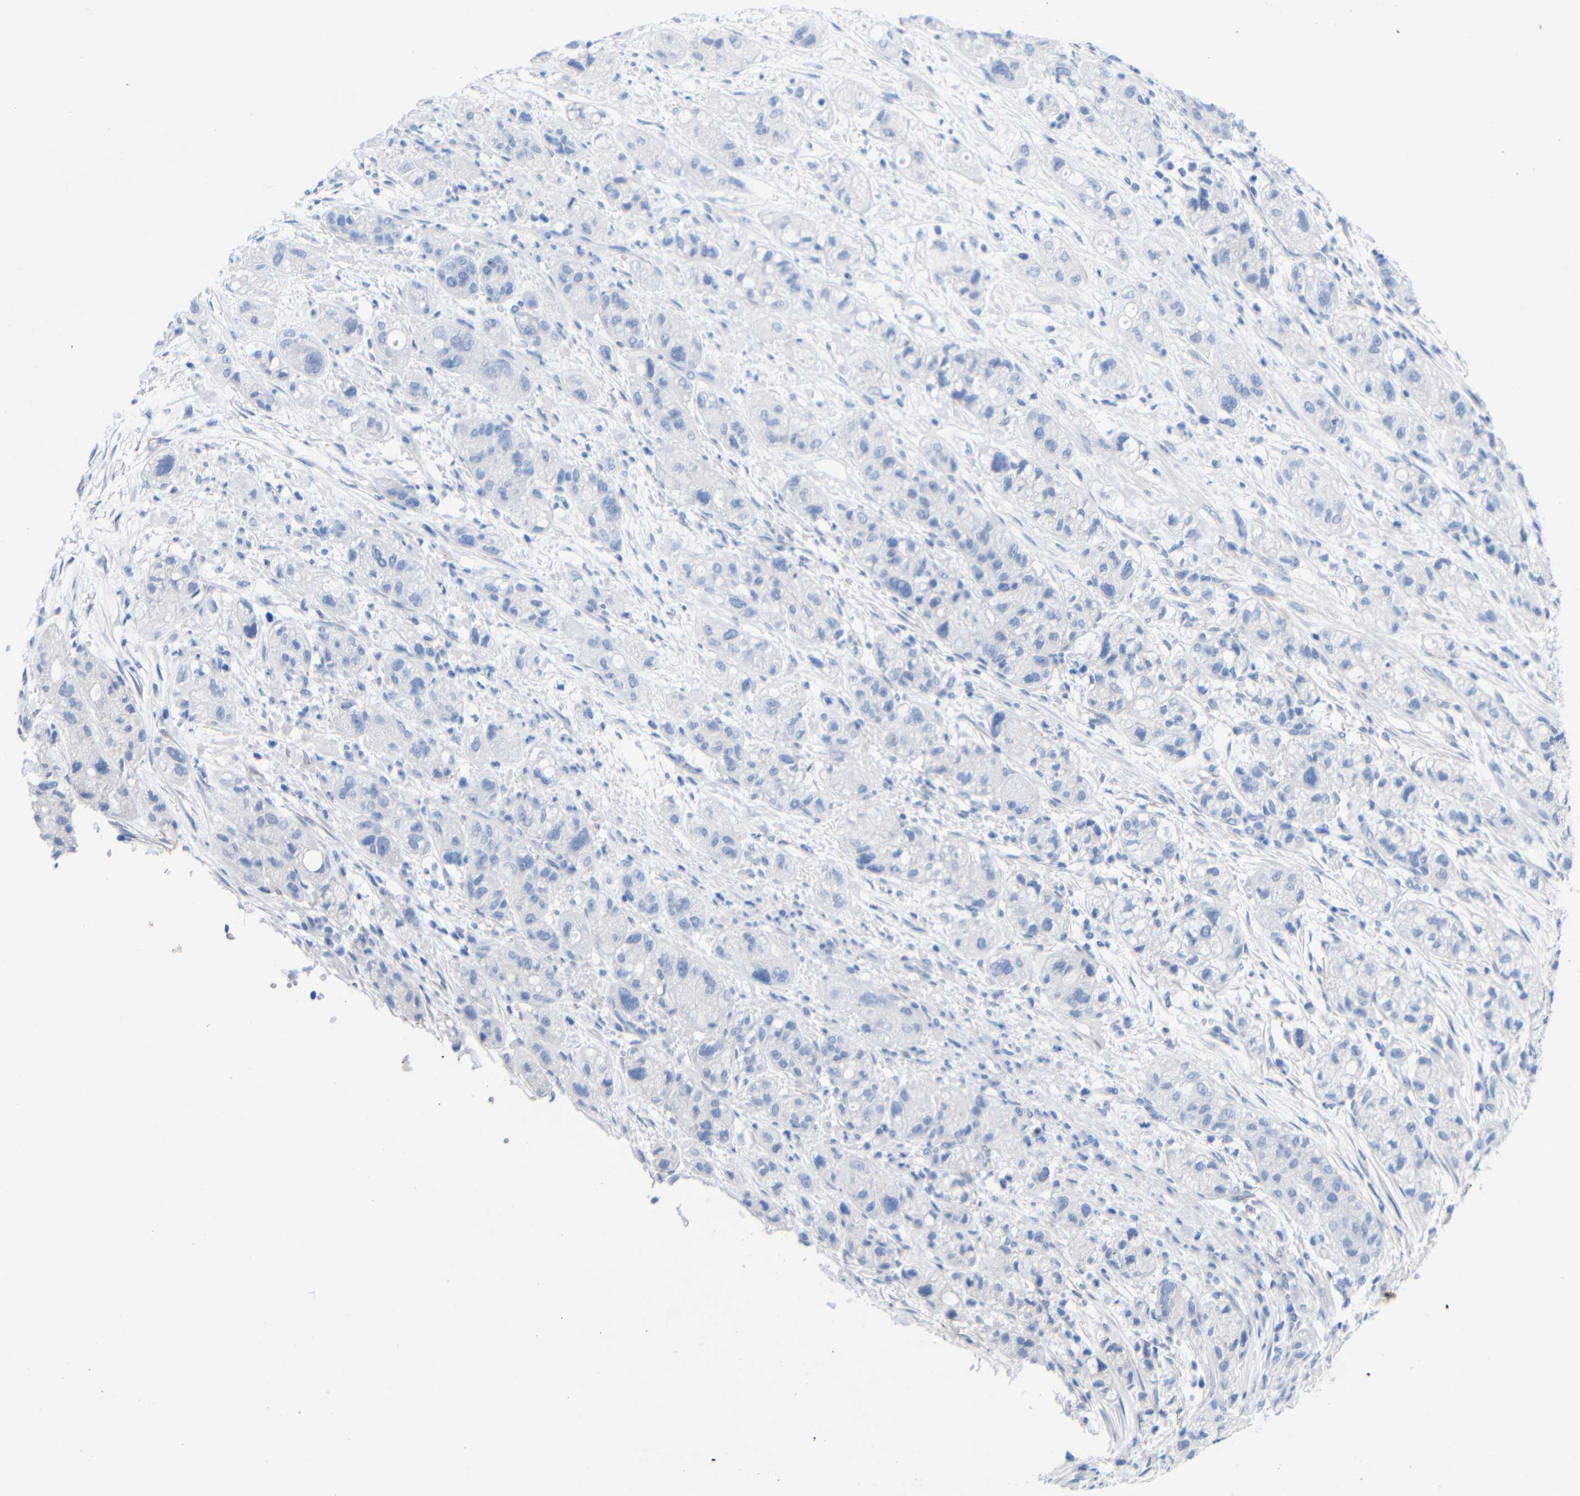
{"staining": {"intensity": "negative", "quantity": "none", "location": "none"}, "tissue": "pancreatic cancer", "cell_type": "Tumor cells", "image_type": "cancer", "snomed": [{"axis": "morphology", "description": "Adenocarcinoma, NOS"}, {"axis": "topography", "description": "Pancreas"}], "caption": "This is an immunohistochemistry image of human adenocarcinoma (pancreatic). There is no positivity in tumor cells.", "gene": "CGNL1", "patient": {"sex": "female", "age": 78}}